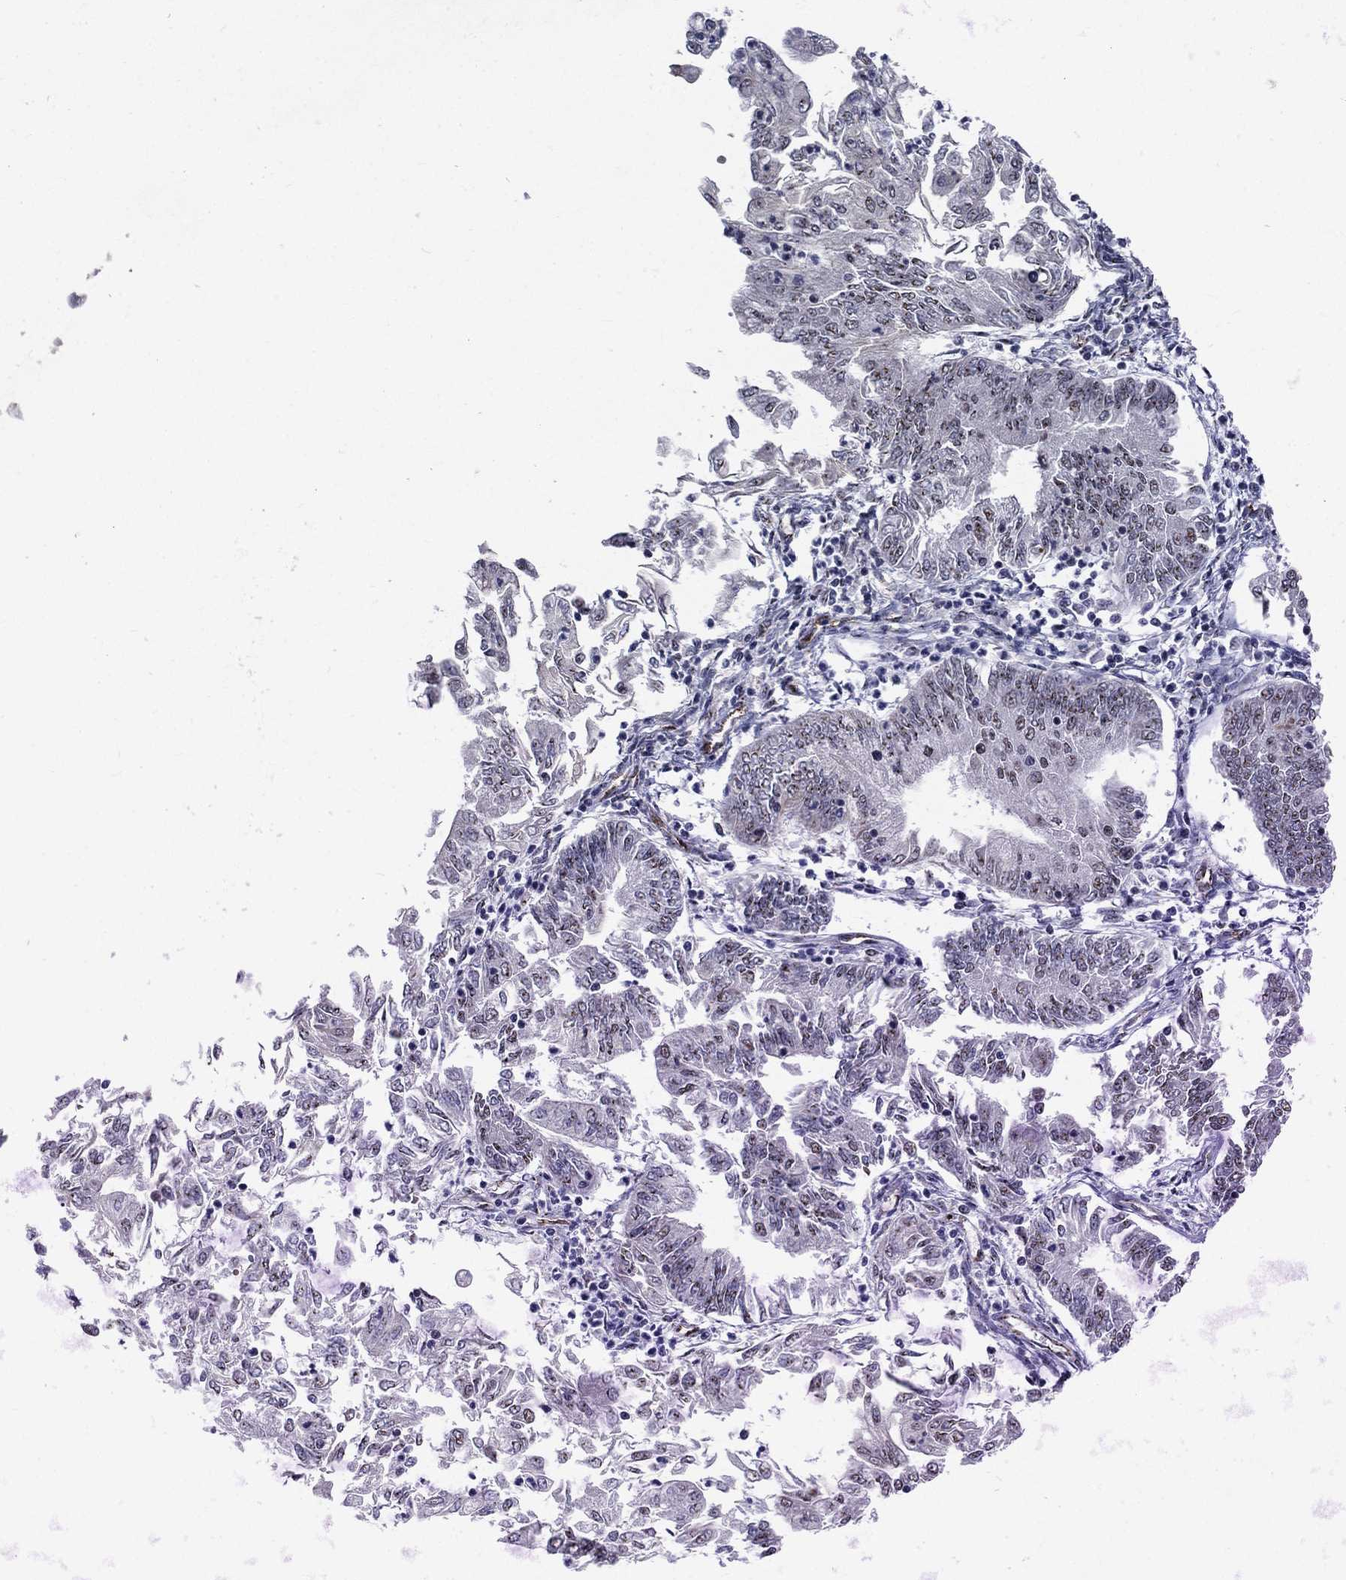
{"staining": {"intensity": "negative", "quantity": "none", "location": "none"}, "tissue": "endometrial cancer", "cell_type": "Tumor cells", "image_type": "cancer", "snomed": [{"axis": "morphology", "description": "Adenocarcinoma, NOS"}, {"axis": "topography", "description": "Endometrium"}], "caption": "Image shows no significant protein positivity in tumor cells of adenocarcinoma (endometrial). Brightfield microscopy of immunohistochemistry stained with DAB (3,3'-diaminobenzidine) (brown) and hematoxylin (blue), captured at high magnification.", "gene": "ZBED1", "patient": {"sex": "female", "age": 55}}